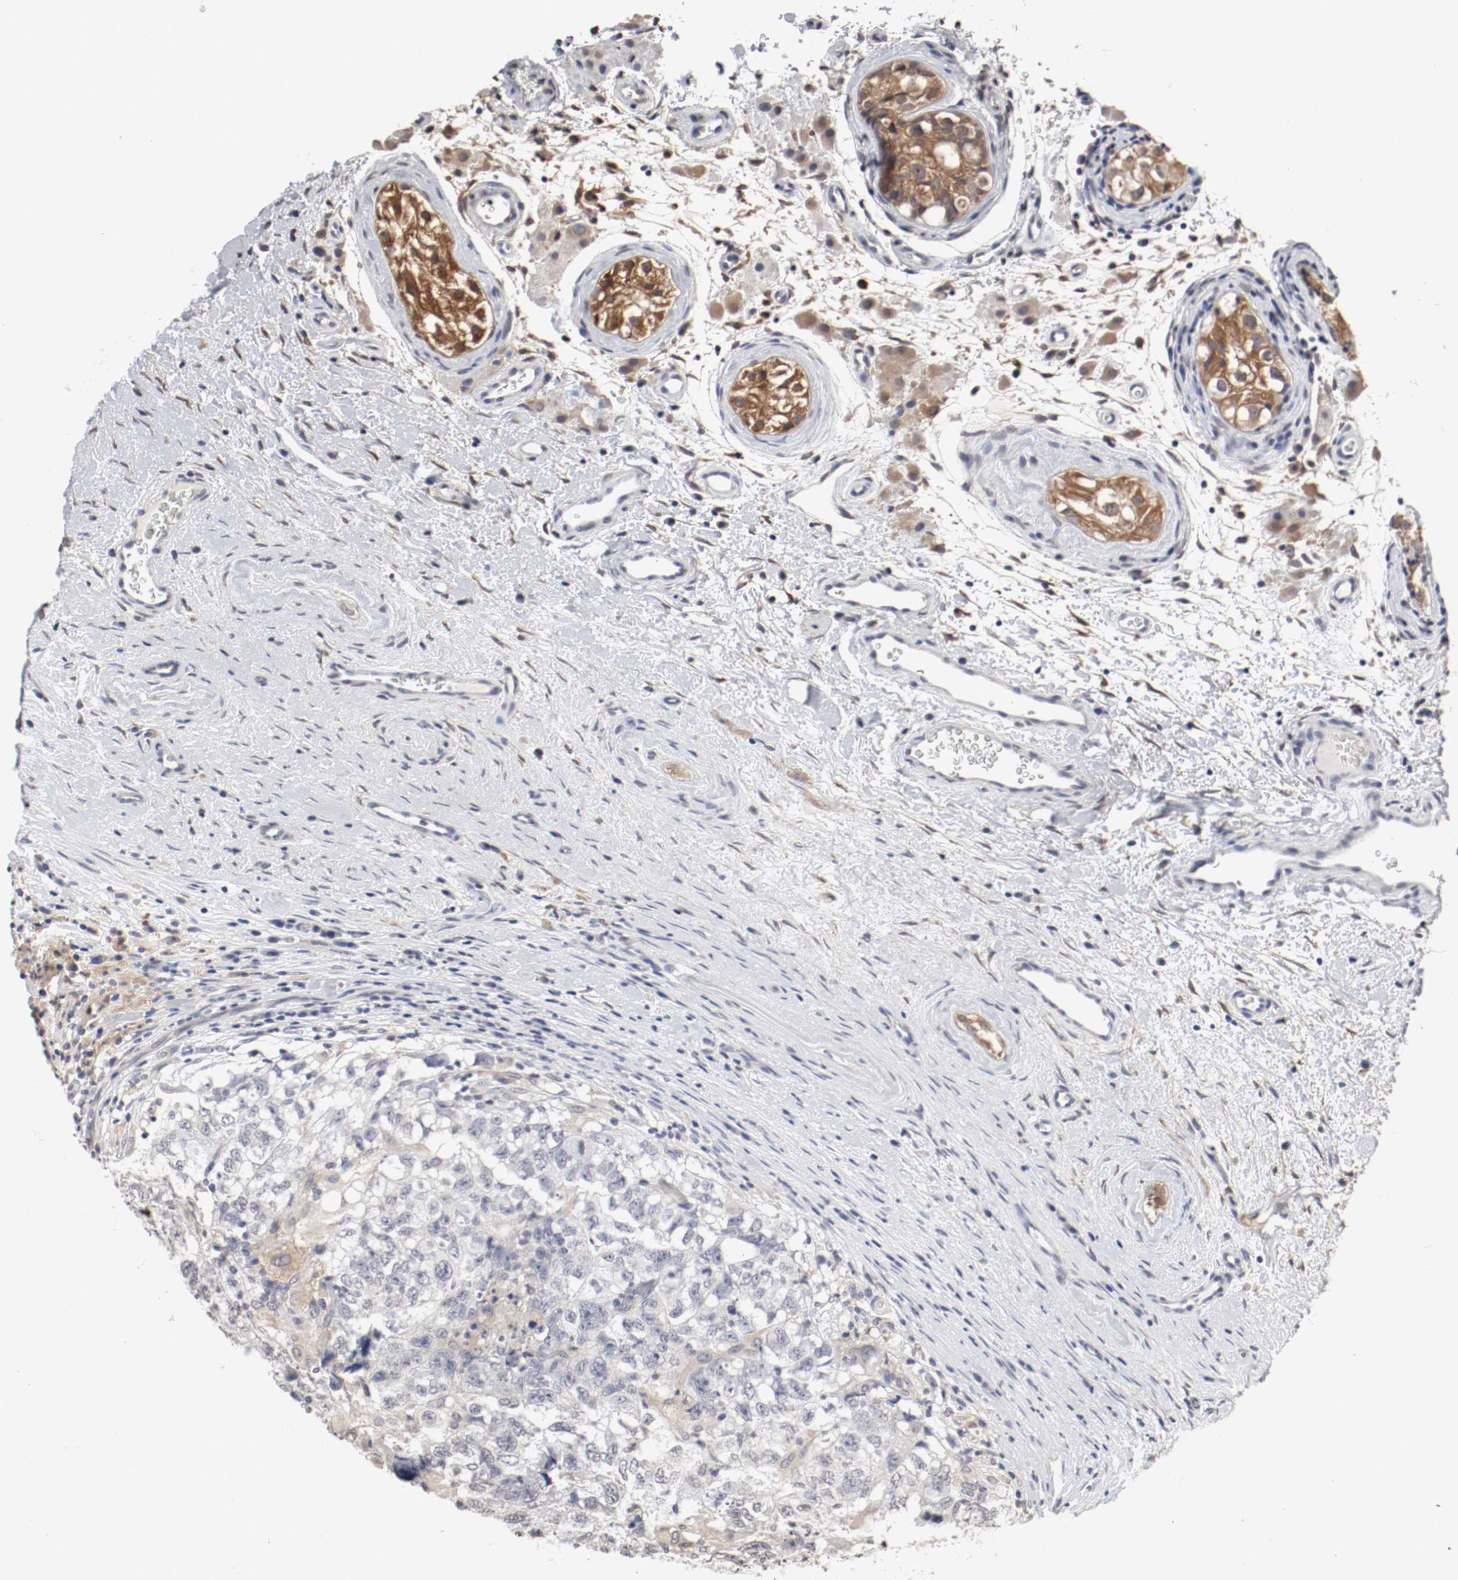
{"staining": {"intensity": "moderate", "quantity": "25%-75%", "location": "cytoplasmic/membranous,nuclear"}, "tissue": "testis cancer", "cell_type": "Tumor cells", "image_type": "cancer", "snomed": [{"axis": "morphology", "description": "Carcinoma, Embryonal, NOS"}, {"axis": "topography", "description": "Testis"}], "caption": "Immunohistochemical staining of human testis embryonal carcinoma demonstrates medium levels of moderate cytoplasmic/membranous and nuclear expression in about 25%-75% of tumor cells.", "gene": "WASL", "patient": {"sex": "male", "age": 21}}